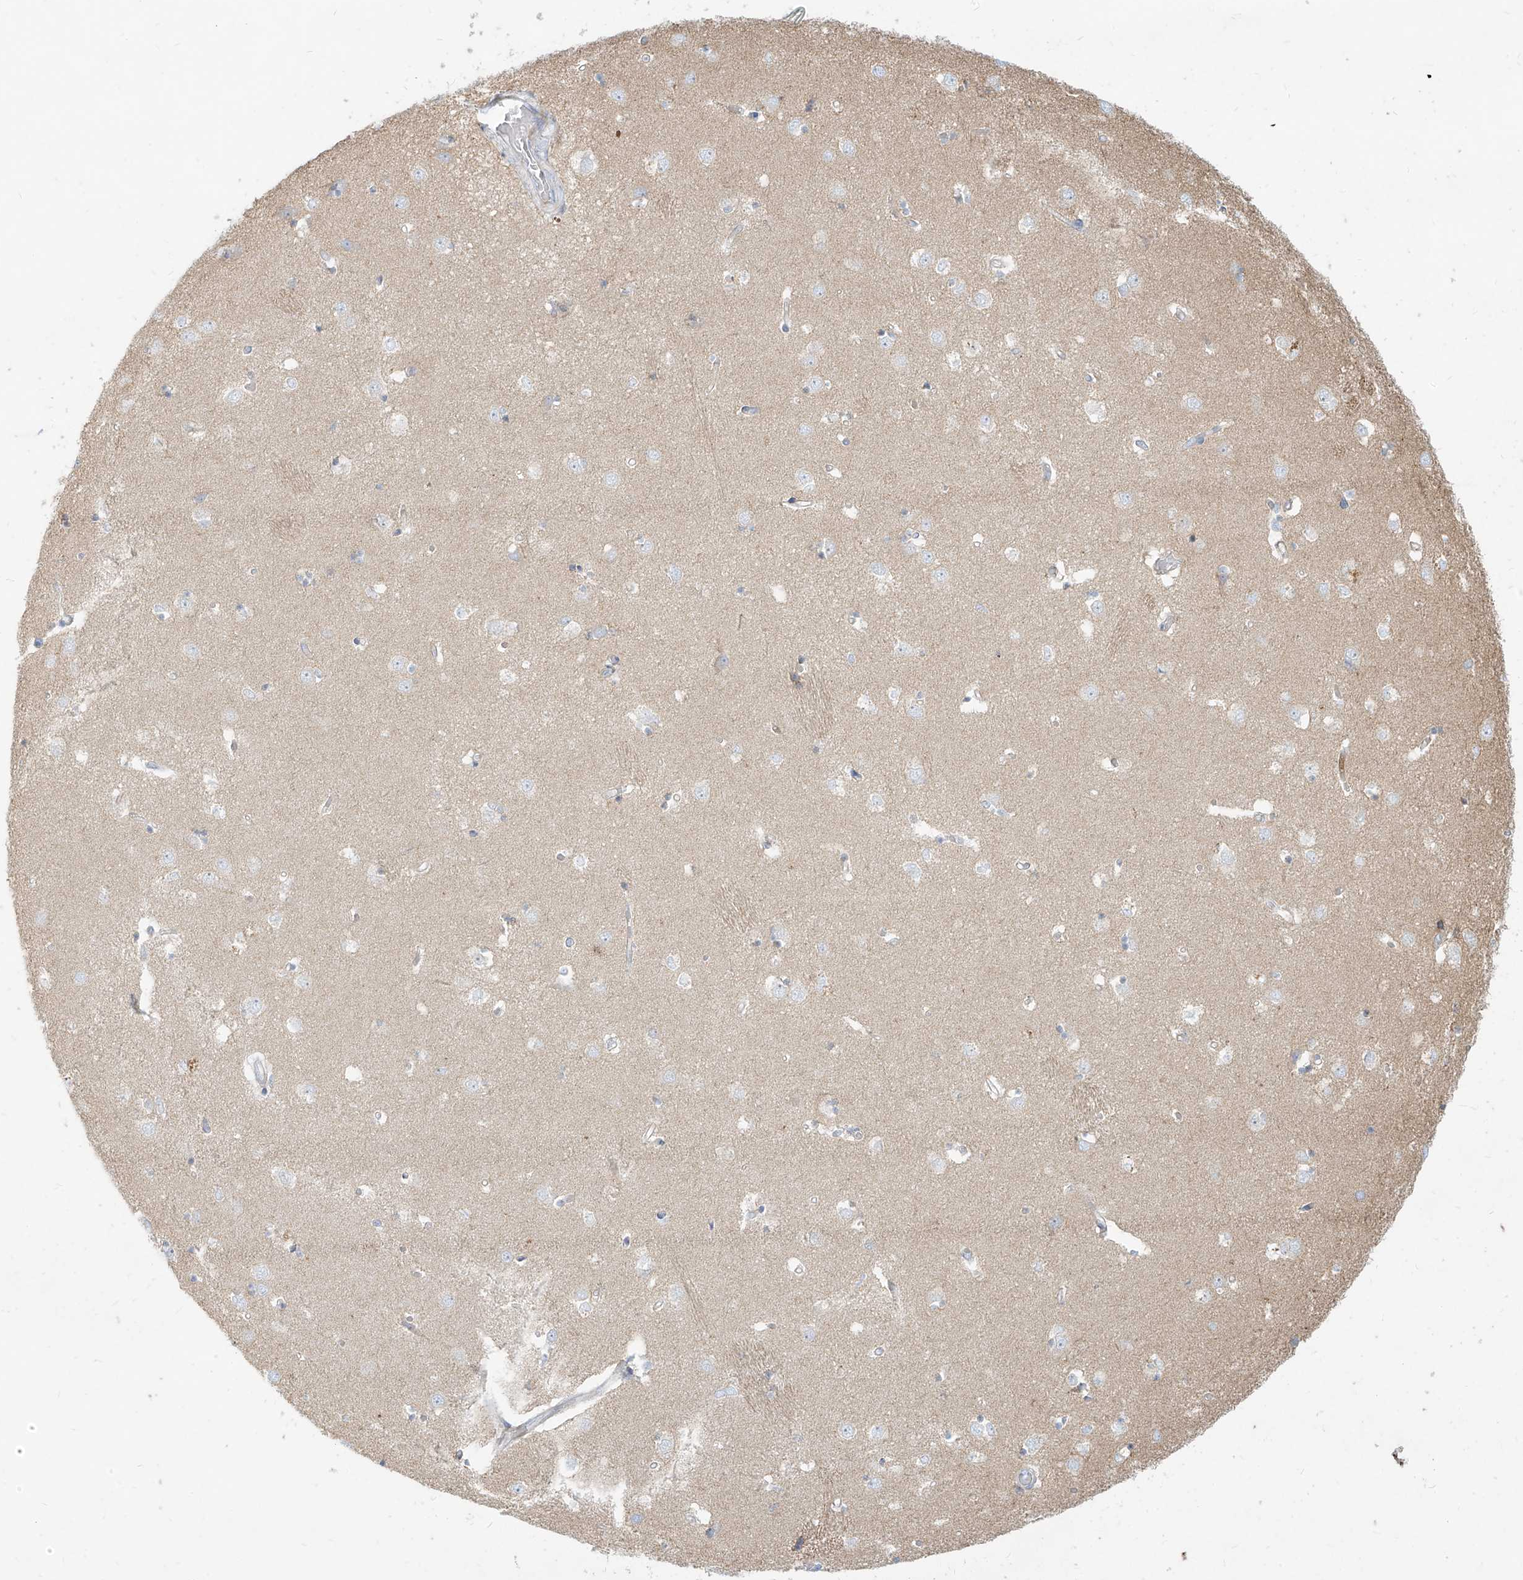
{"staining": {"intensity": "weak", "quantity": "<25%", "location": "cytoplasmic/membranous"}, "tissue": "caudate", "cell_type": "Glial cells", "image_type": "normal", "snomed": [{"axis": "morphology", "description": "Normal tissue, NOS"}, {"axis": "topography", "description": "Lateral ventricle wall"}], "caption": "A histopathology image of human caudate is negative for staining in glial cells.", "gene": "MTX2", "patient": {"sex": "male", "age": 45}}